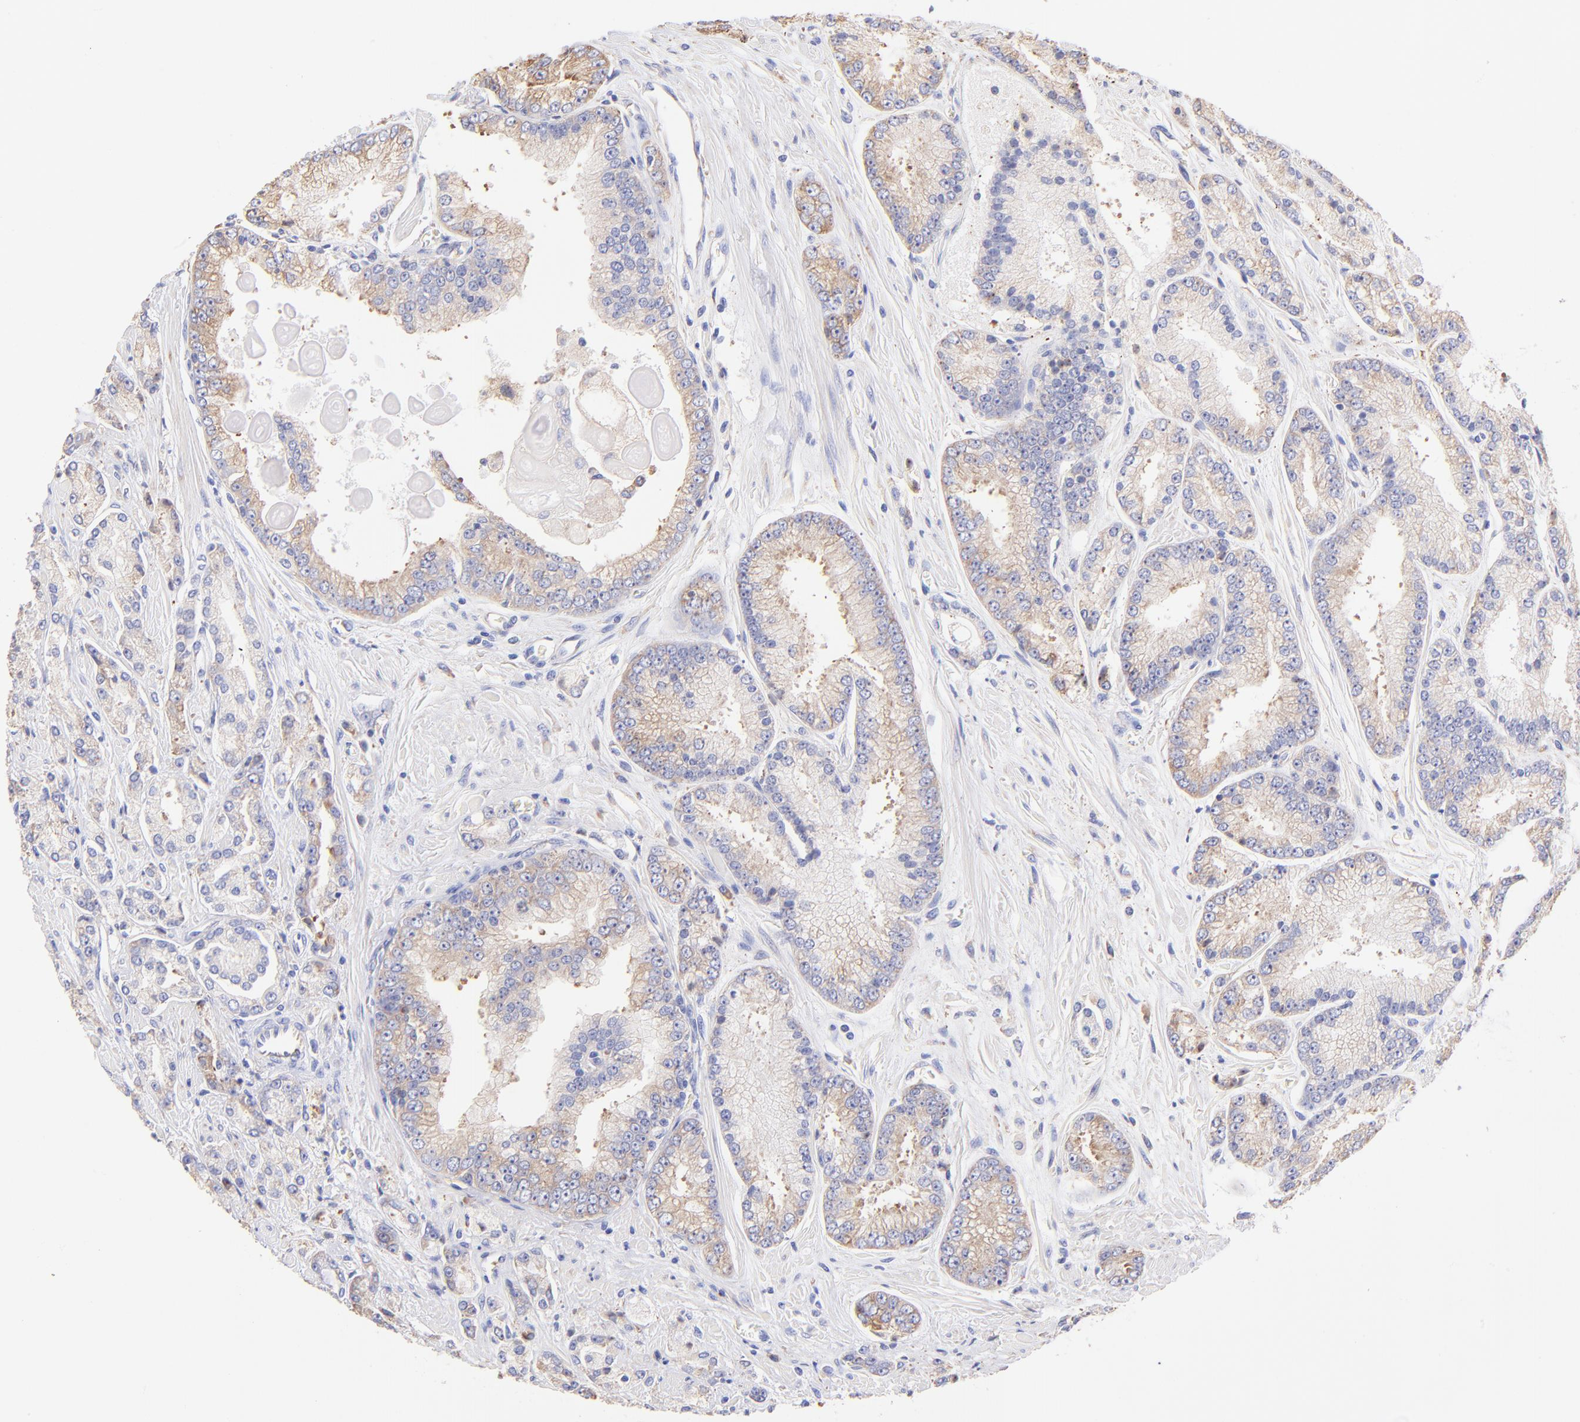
{"staining": {"intensity": "moderate", "quantity": ">75%", "location": "cytoplasmic/membranous"}, "tissue": "prostate cancer", "cell_type": "Tumor cells", "image_type": "cancer", "snomed": [{"axis": "morphology", "description": "Adenocarcinoma, High grade"}, {"axis": "topography", "description": "Prostate"}], "caption": "The immunohistochemical stain labels moderate cytoplasmic/membranous staining in tumor cells of prostate adenocarcinoma (high-grade) tissue.", "gene": "RPL30", "patient": {"sex": "male", "age": 71}}